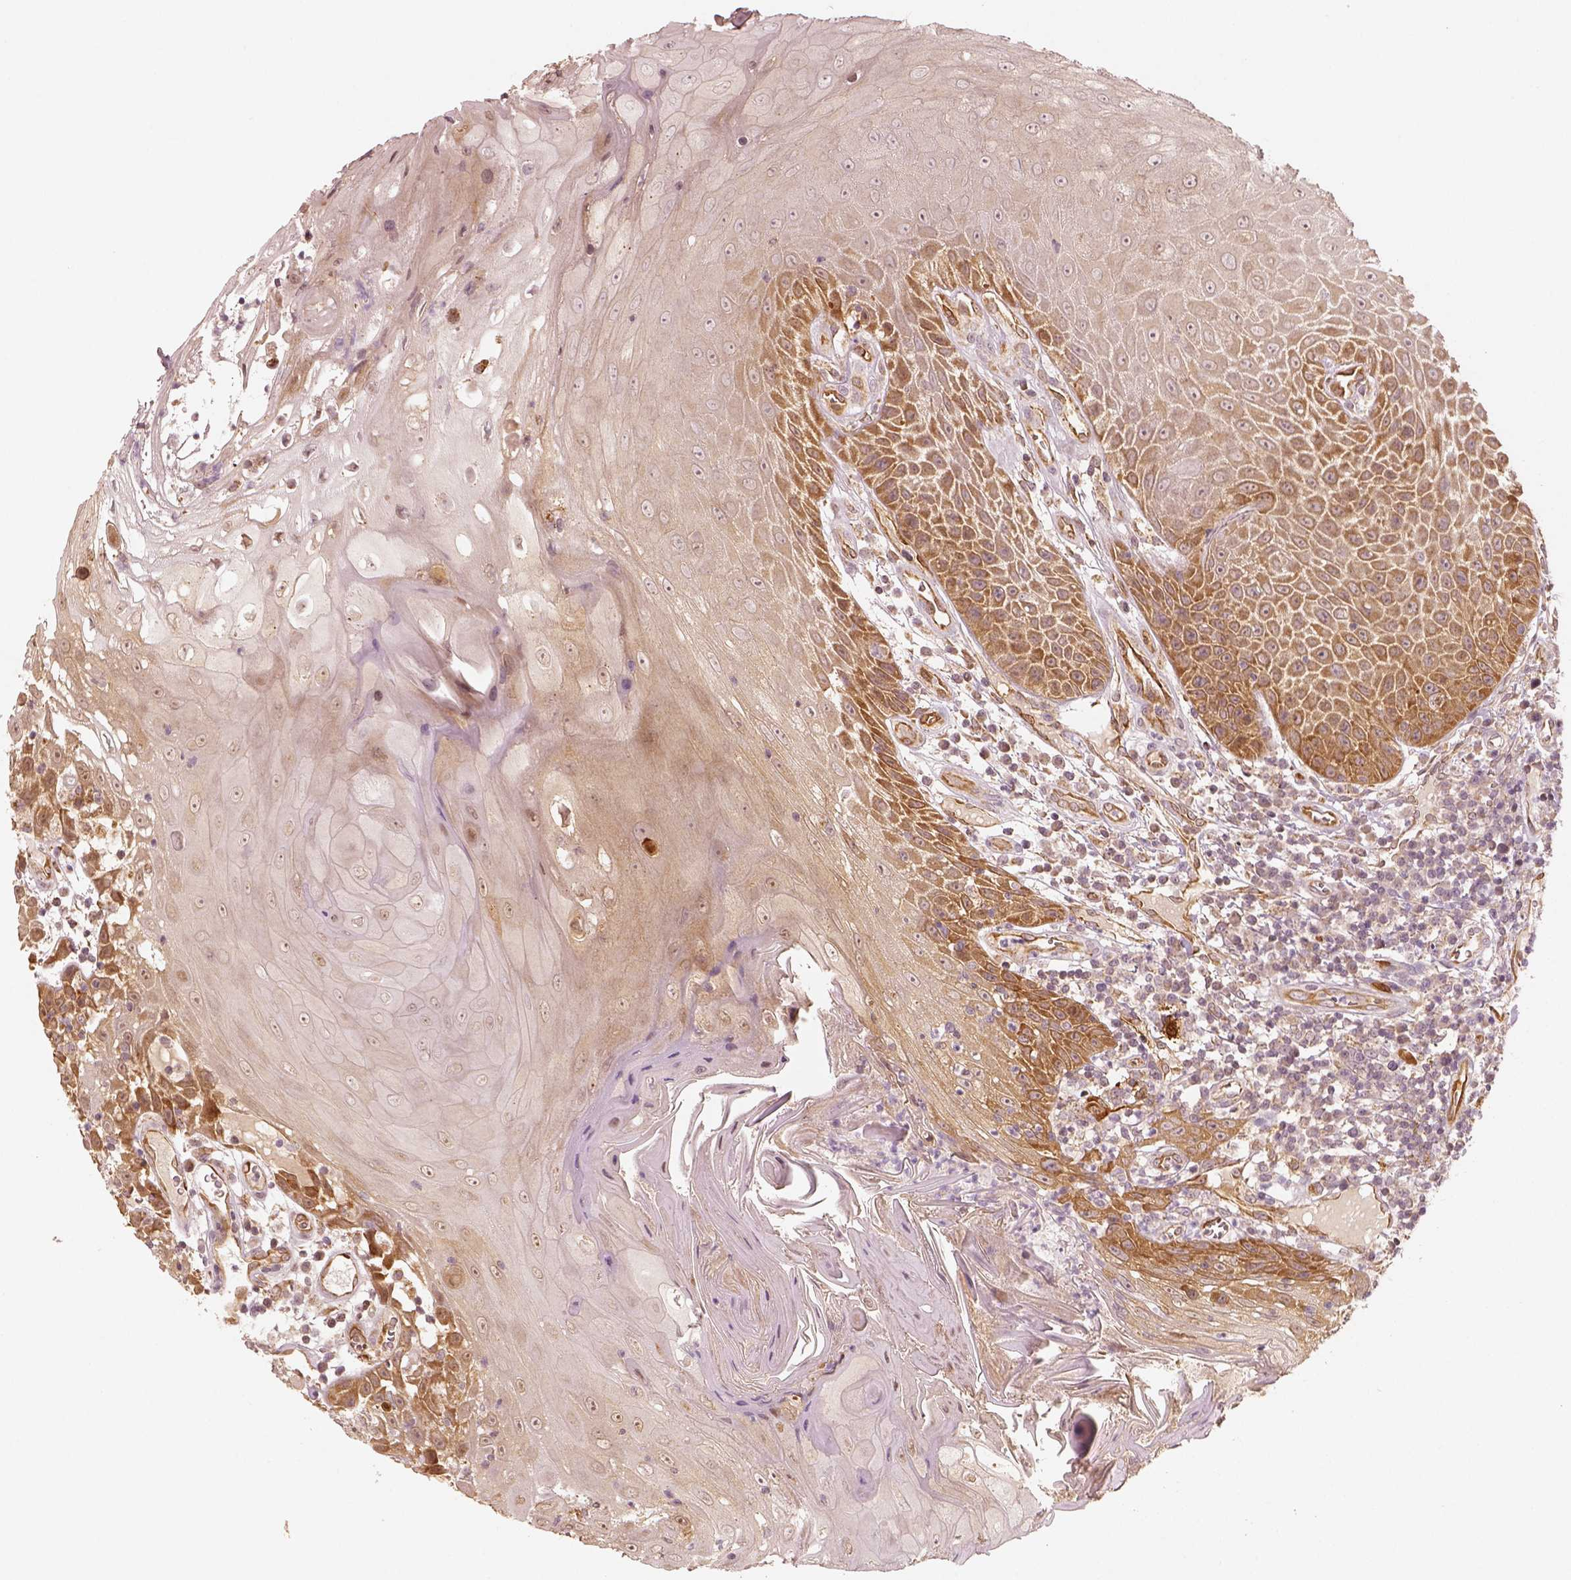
{"staining": {"intensity": "moderate", "quantity": ">75%", "location": "cytoplasmic/membranous"}, "tissue": "head and neck cancer", "cell_type": "Tumor cells", "image_type": "cancer", "snomed": [{"axis": "morphology", "description": "Squamous cell carcinoma, NOS"}, {"axis": "topography", "description": "Head-Neck"}], "caption": "Immunohistochemical staining of head and neck squamous cell carcinoma displays medium levels of moderate cytoplasmic/membranous protein staining in approximately >75% of tumor cells.", "gene": "FSCN1", "patient": {"sex": "male", "age": 52}}